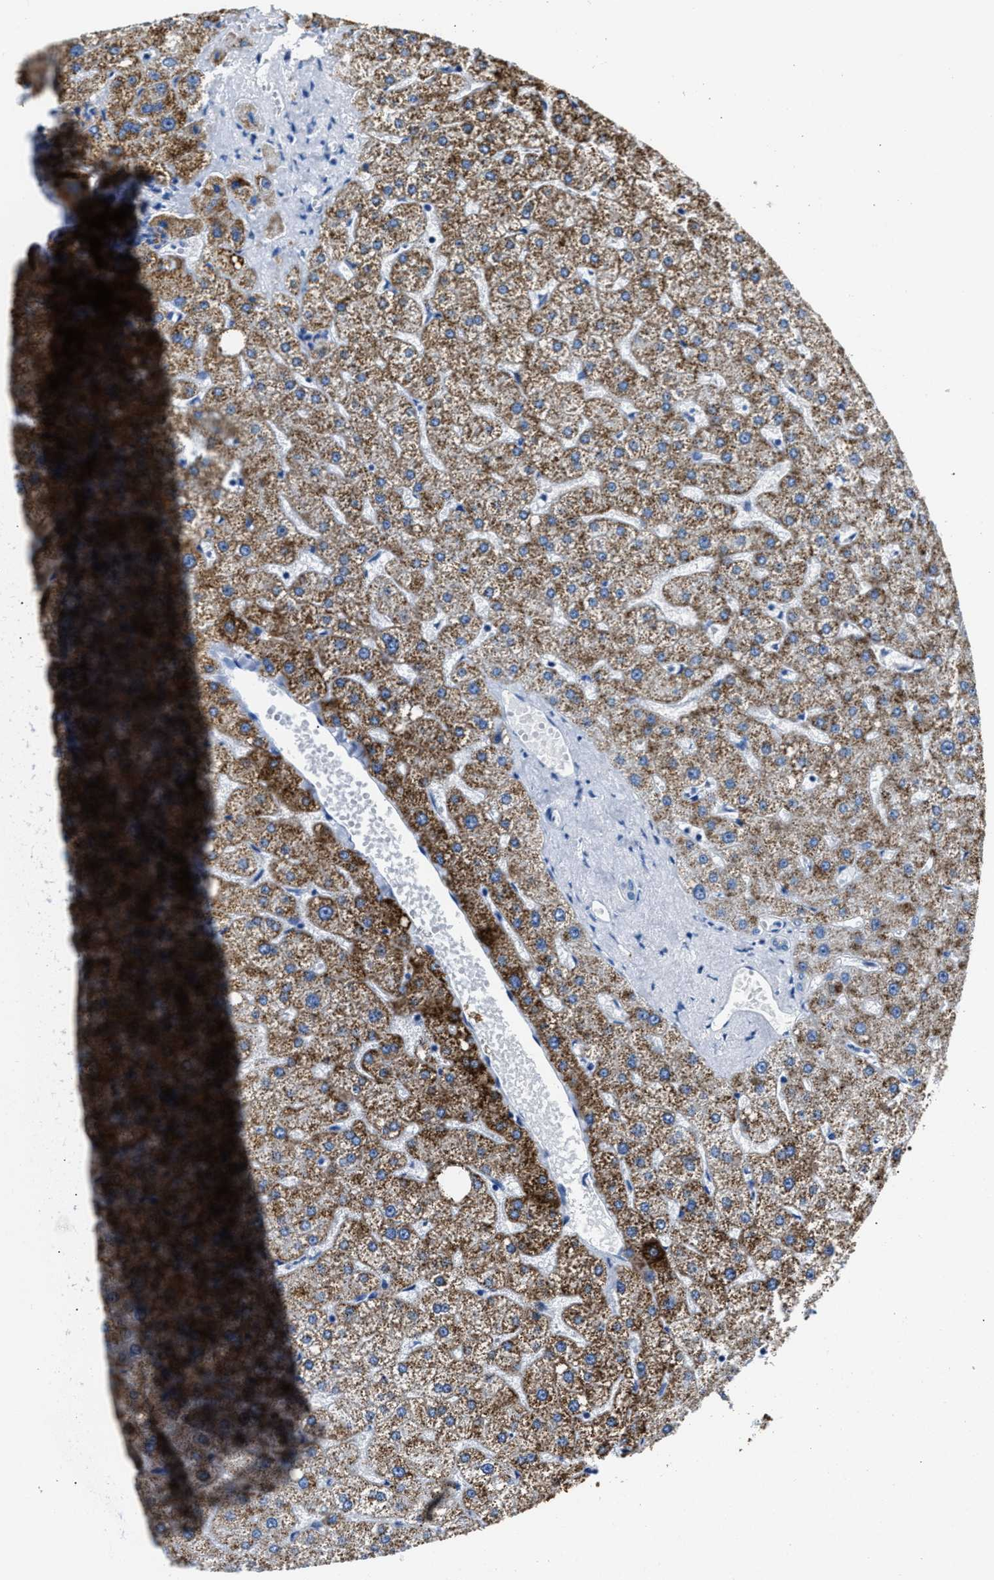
{"staining": {"intensity": "negative", "quantity": "none", "location": "none"}, "tissue": "liver", "cell_type": "Cholangiocytes", "image_type": "normal", "snomed": [{"axis": "morphology", "description": "Normal tissue, NOS"}, {"axis": "topography", "description": "Liver"}], "caption": "IHC of normal liver demonstrates no positivity in cholangiocytes. (DAB (3,3'-diaminobenzidine) immunohistochemistry with hematoxylin counter stain).", "gene": "AMACR", "patient": {"sex": "male", "age": 73}}